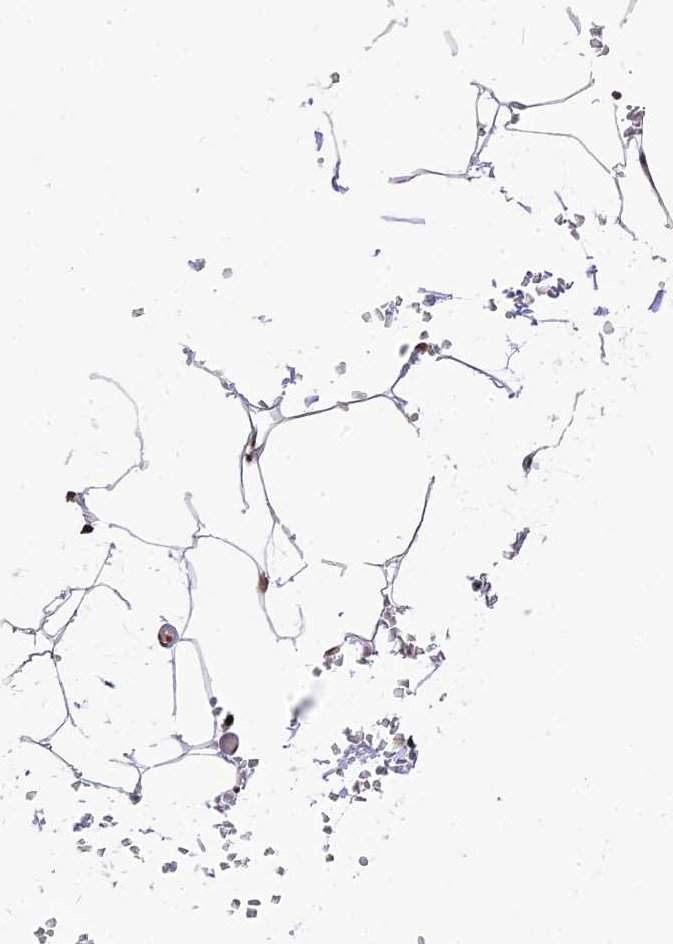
{"staining": {"intensity": "strong", "quantity": ">75%", "location": "nuclear"}, "tissue": "adipose tissue", "cell_type": "Adipocytes", "image_type": "normal", "snomed": [{"axis": "morphology", "description": "Normal tissue, NOS"}, {"axis": "topography", "description": "Gallbladder"}, {"axis": "topography", "description": "Peripheral nerve tissue"}], "caption": "A high-resolution histopathology image shows immunohistochemistry staining of unremarkable adipose tissue, which exhibits strong nuclear staining in approximately >75% of adipocytes. (DAB (3,3'-diaminobenzidine) = brown stain, brightfield microscopy at high magnification).", "gene": "TET2", "patient": {"sex": "male", "age": 38}}